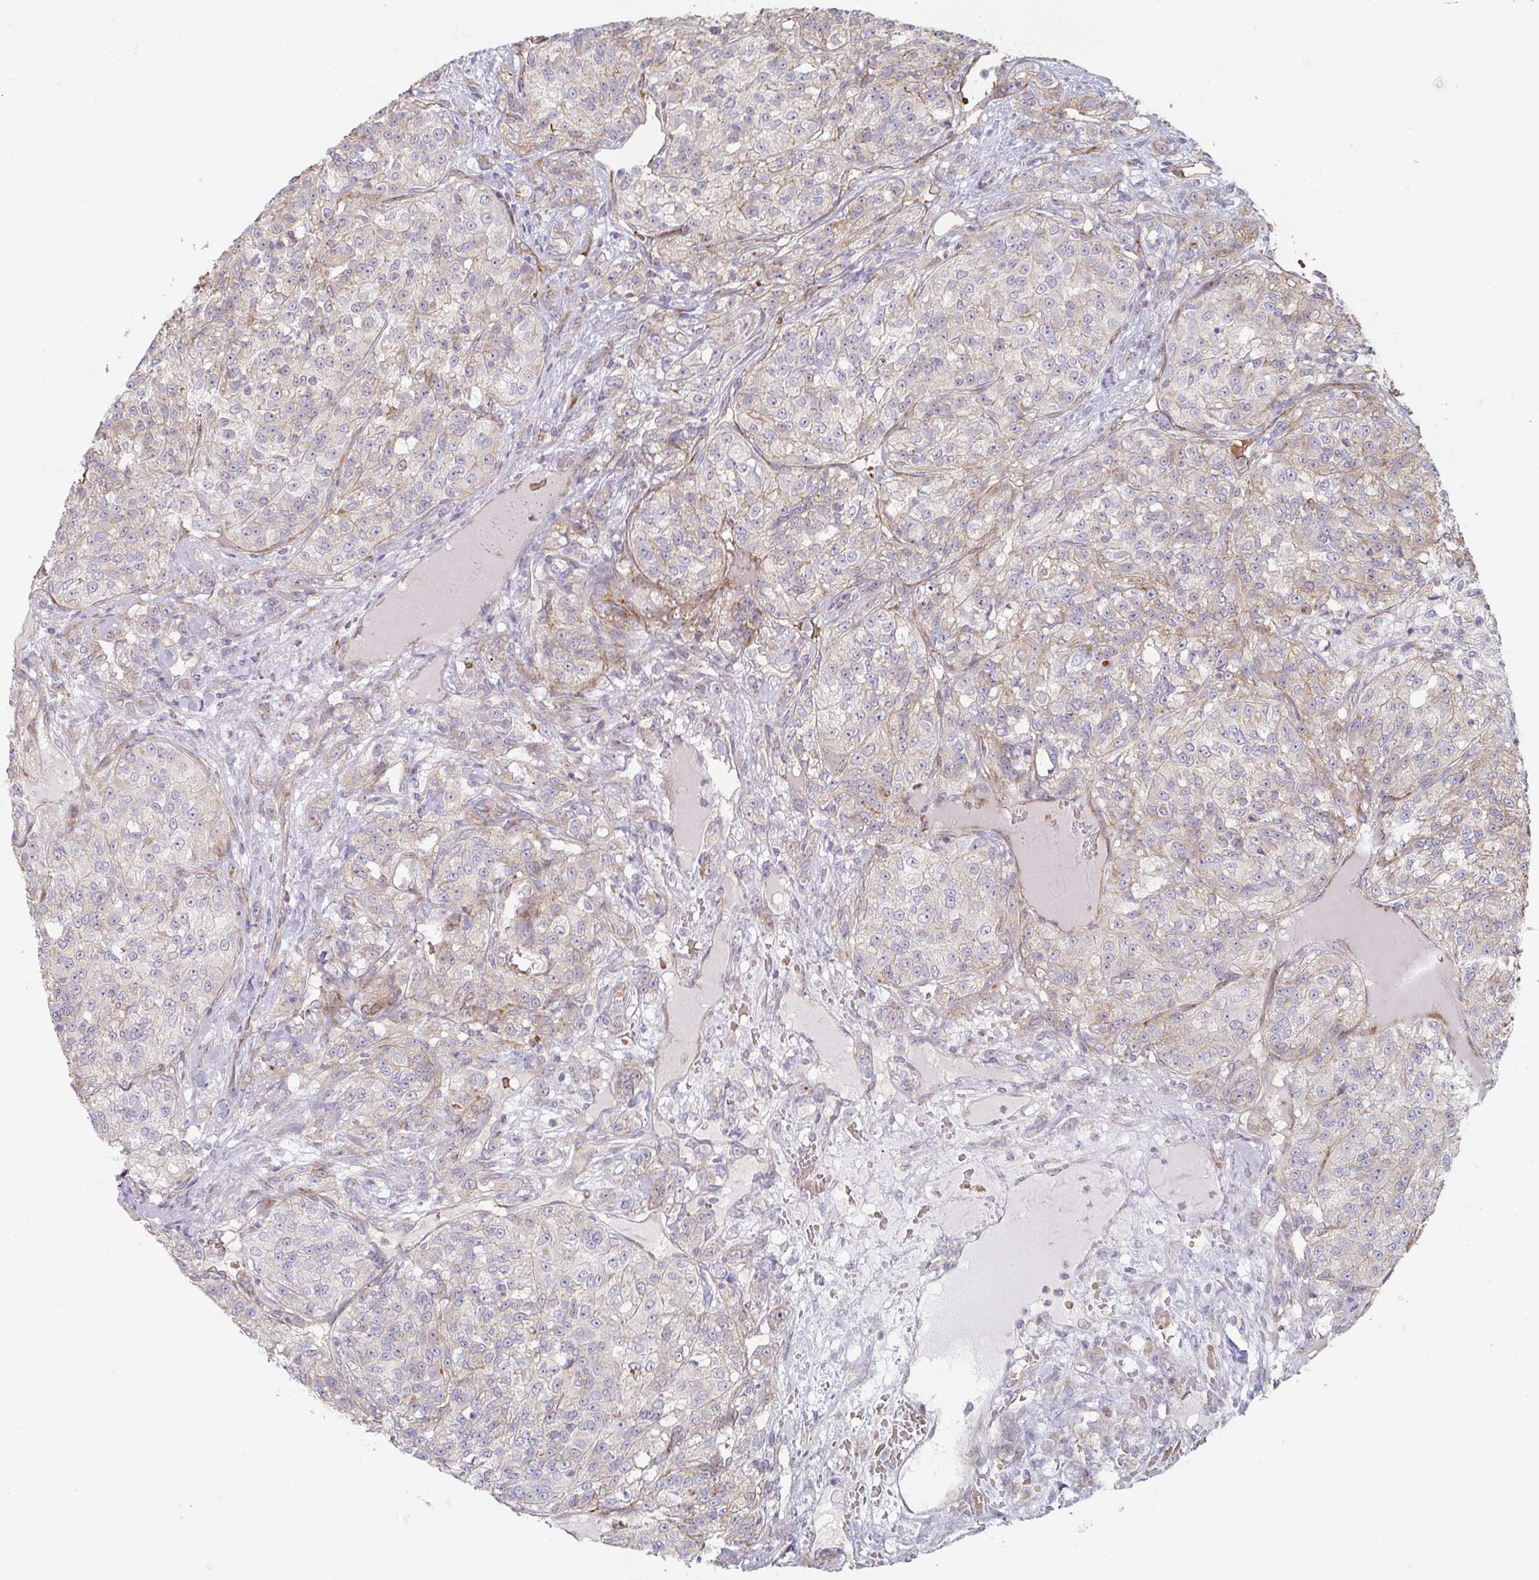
{"staining": {"intensity": "weak", "quantity": "<25%", "location": "cytoplasmic/membranous"}, "tissue": "renal cancer", "cell_type": "Tumor cells", "image_type": "cancer", "snomed": [{"axis": "morphology", "description": "Adenocarcinoma, NOS"}, {"axis": "topography", "description": "Kidney"}], "caption": "Tumor cells show no significant positivity in adenocarcinoma (renal). (DAB (3,3'-diaminobenzidine) immunohistochemistry visualized using brightfield microscopy, high magnification).", "gene": "ZNF526", "patient": {"sex": "female", "age": 63}}